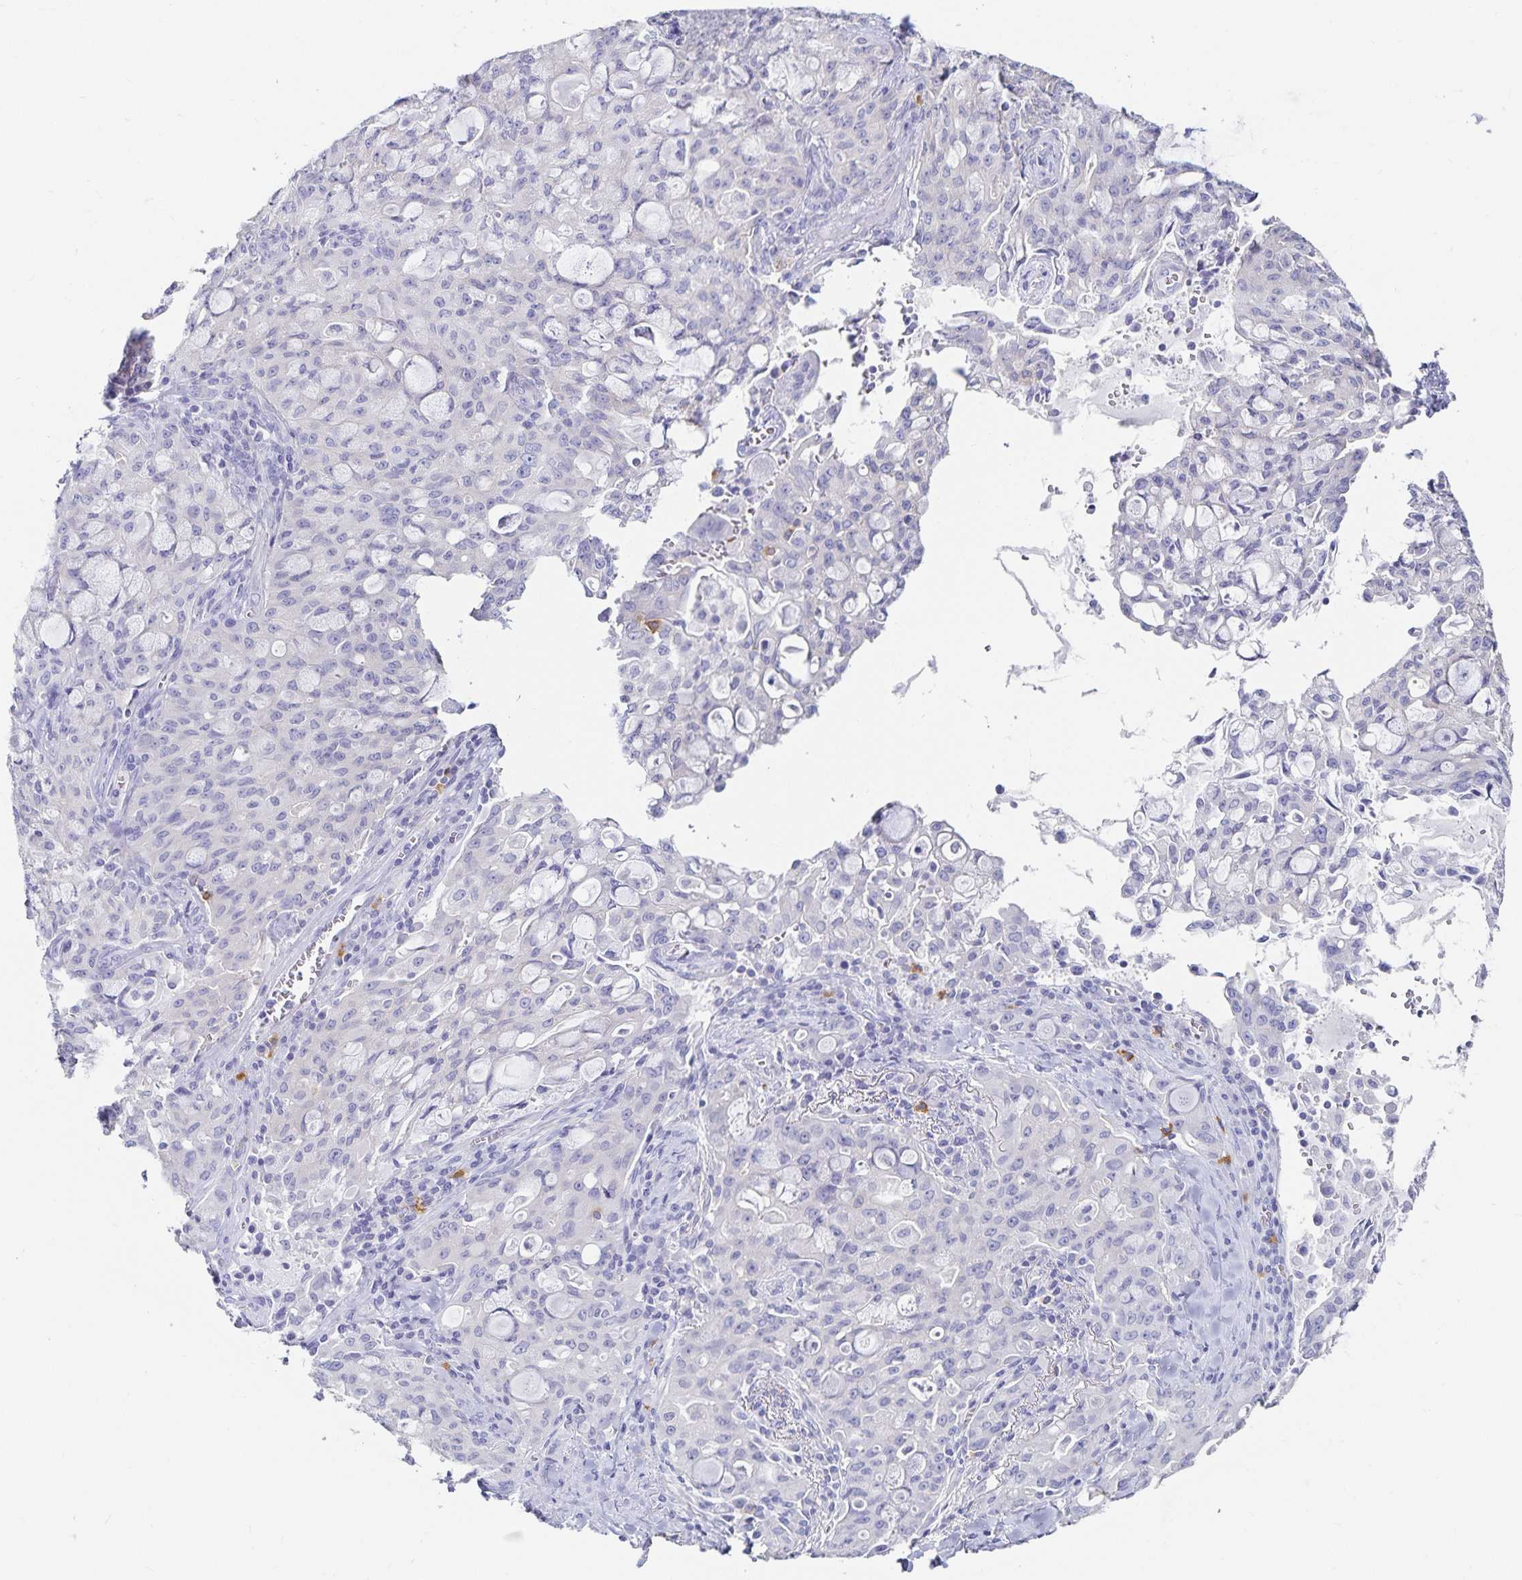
{"staining": {"intensity": "negative", "quantity": "none", "location": "none"}, "tissue": "lung cancer", "cell_type": "Tumor cells", "image_type": "cancer", "snomed": [{"axis": "morphology", "description": "Adenocarcinoma, NOS"}, {"axis": "topography", "description": "Lung"}], "caption": "An immunohistochemistry micrograph of lung cancer (adenocarcinoma) is shown. There is no staining in tumor cells of lung cancer (adenocarcinoma).", "gene": "TNIP1", "patient": {"sex": "female", "age": 44}}